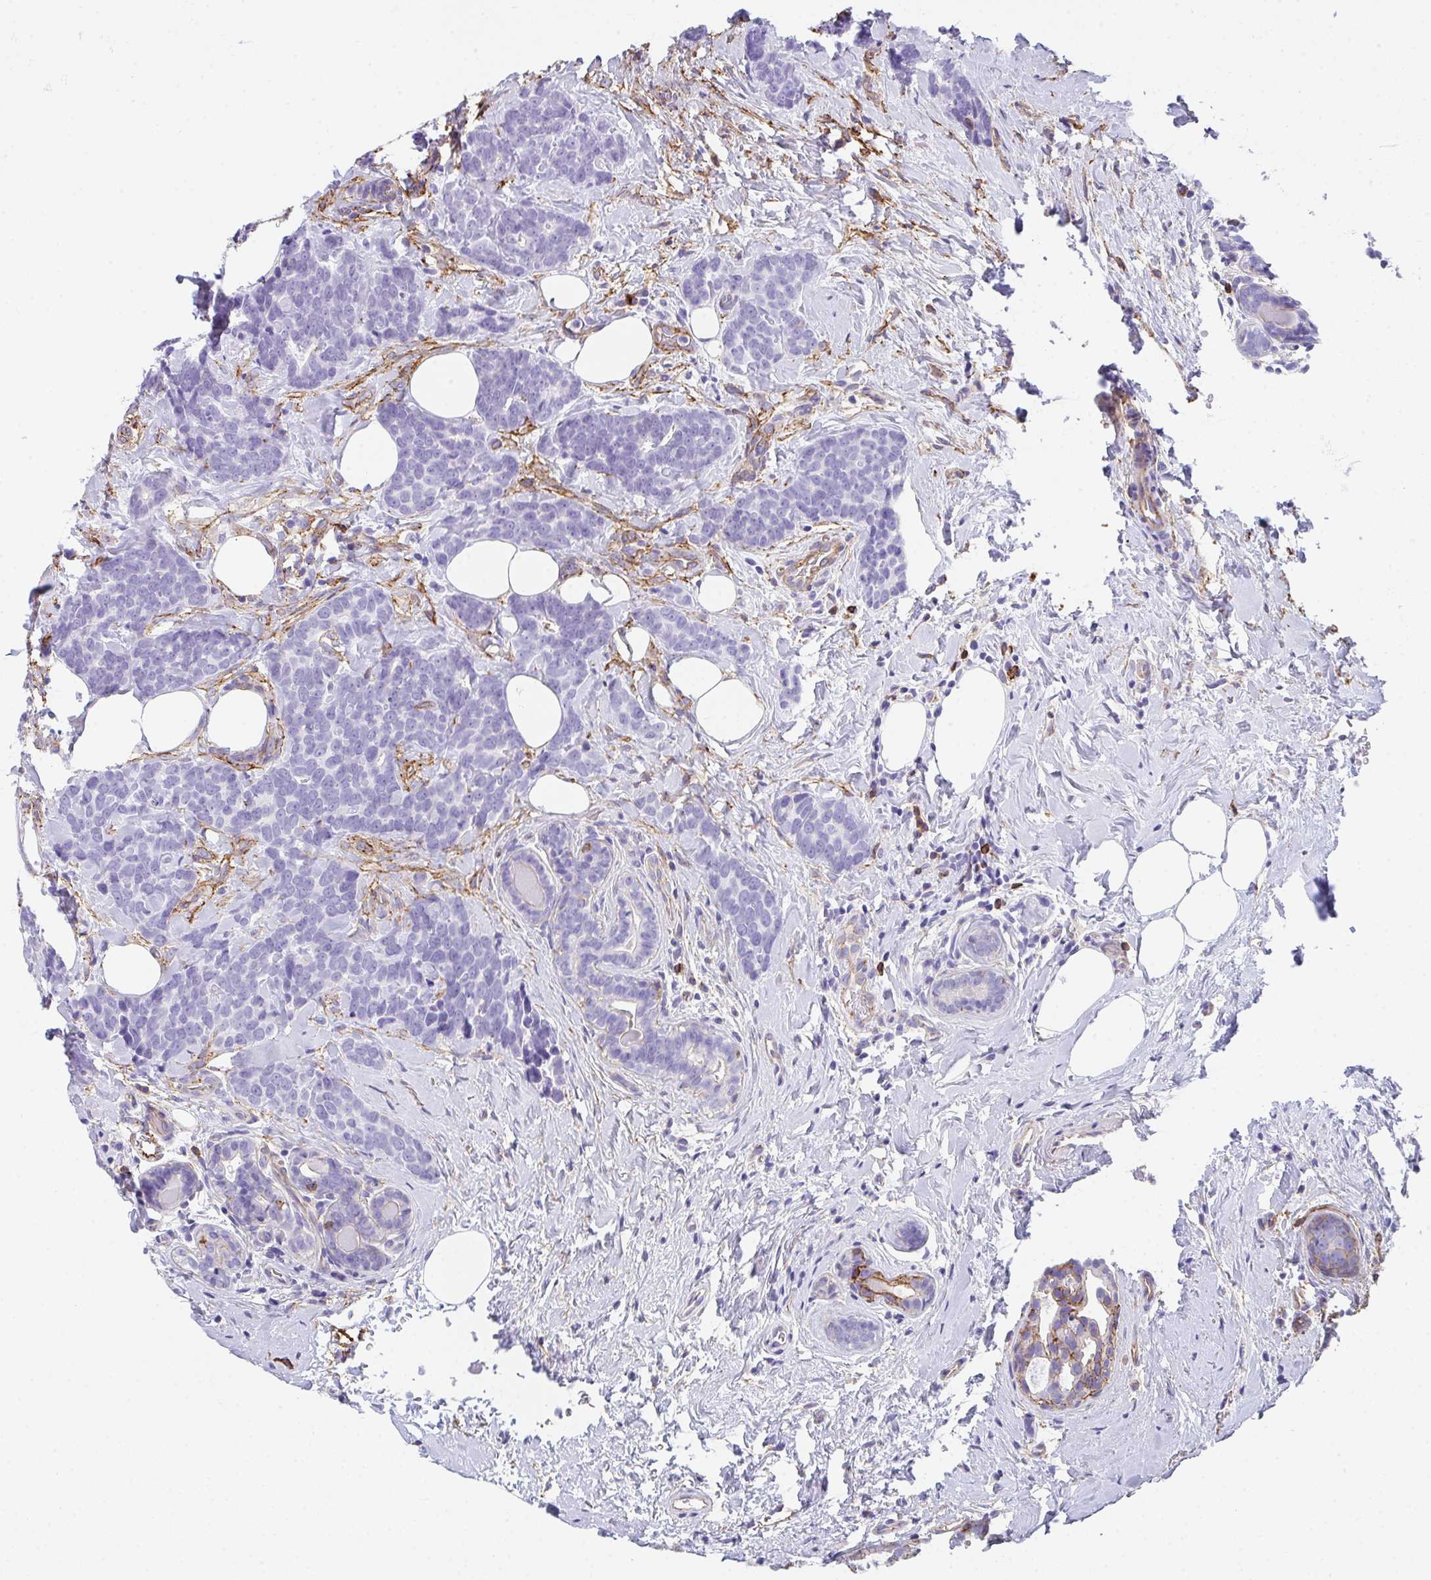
{"staining": {"intensity": "negative", "quantity": "none", "location": "none"}, "tissue": "breast cancer", "cell_type": "Tumor cells", "image_type": "cancer", "snomed": [{"axis": "morphology", "description": "Duct carcinoma"}, {"axis": "topography", "description": "Breast"}], "caption": "The IHC histopathology image has no significant expression in tumor cells of breast invasive ductal carcinoma tissue.", "gene": "DBN1", "patient": {"sex": "female", "age": 71}}